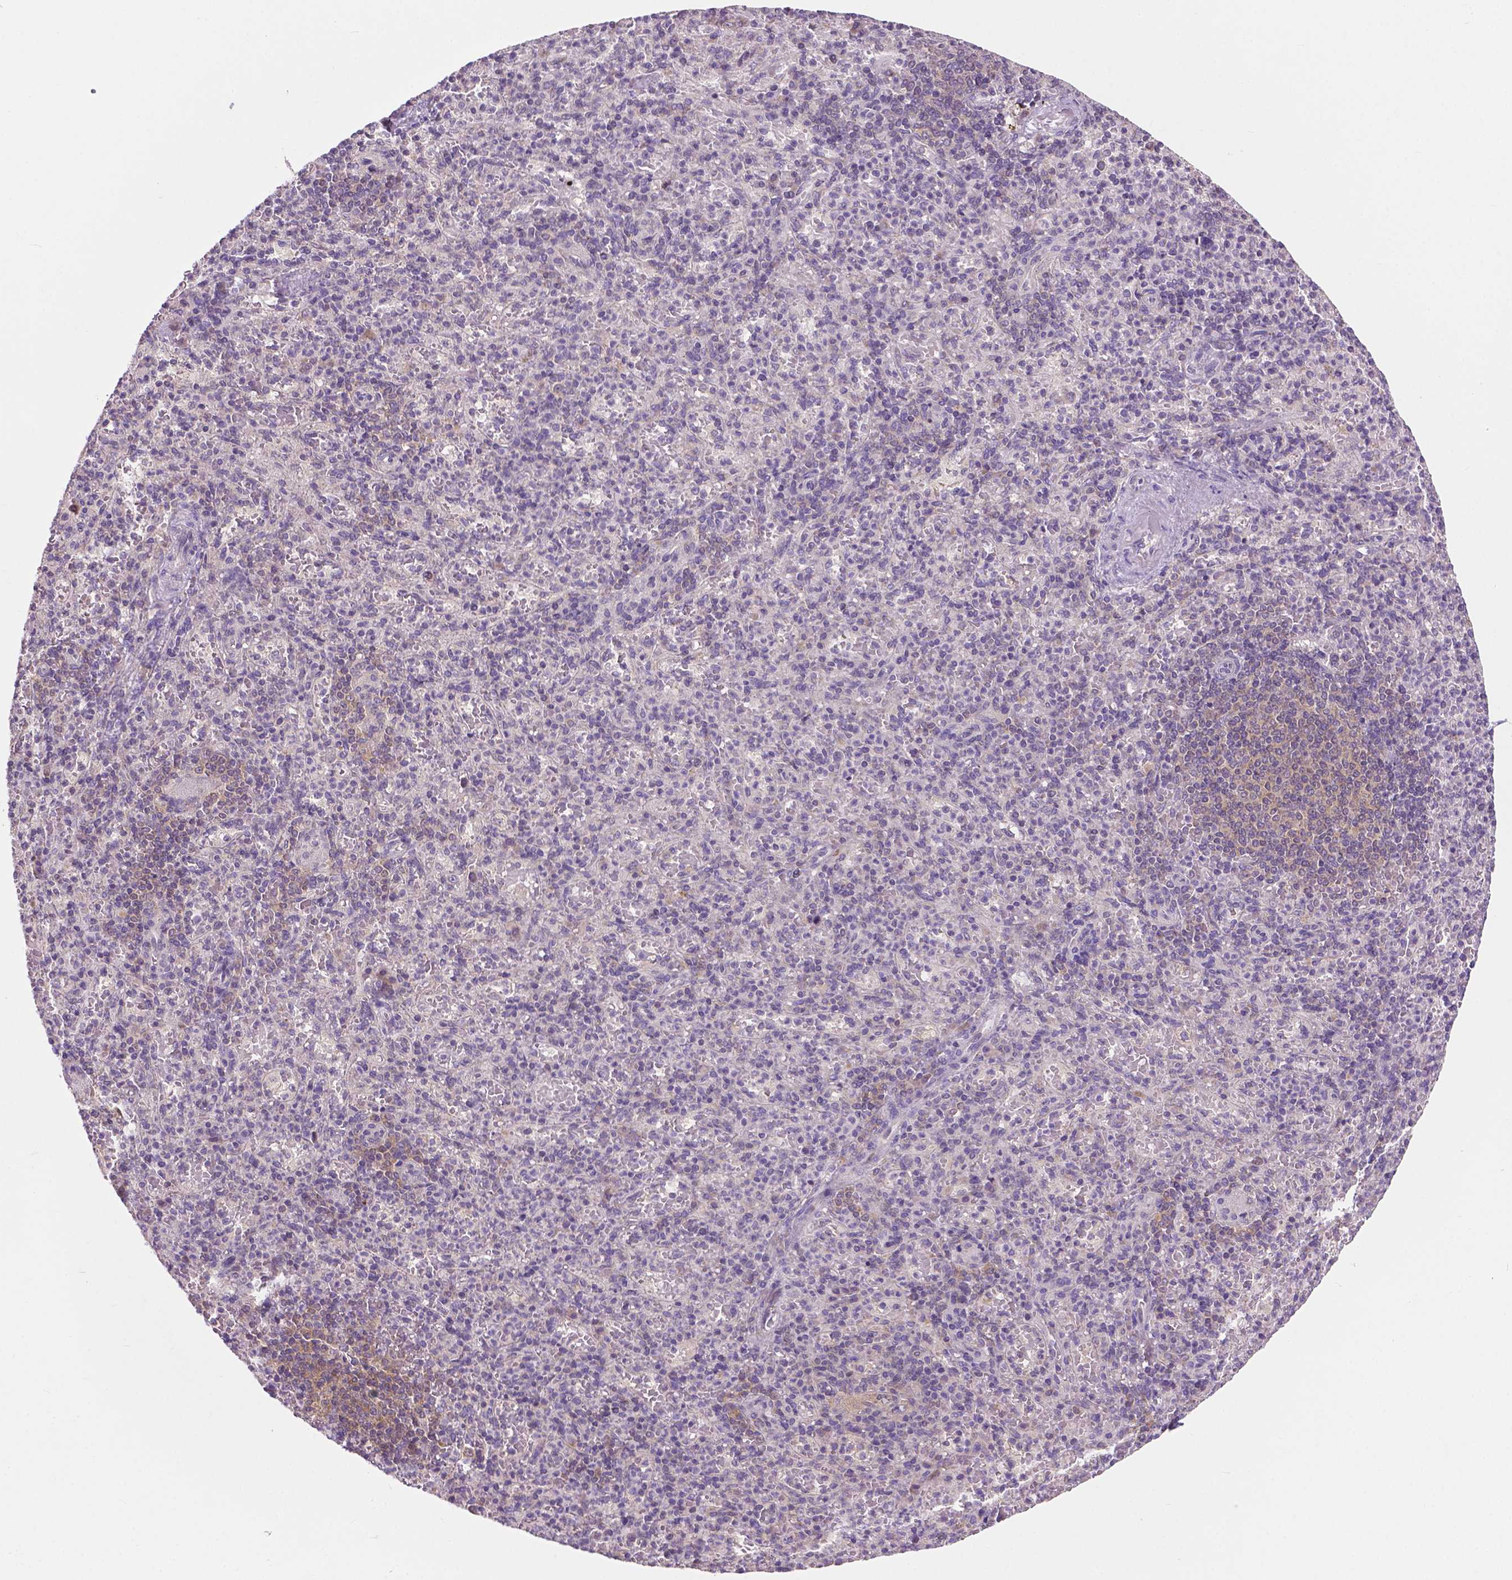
{"staining": {"intensity": "negative", "quantity": "none", "location": "none"}, "tissue": "spleen", "cell_type": "Cells in red pulp", "image_type": "normal", "snomed": [{"axis": "morphology", "description": "Normal tissue, NOS"}, {"axis": "topography", "description": "Spleen"}], "caption": "Immunohistochemistry photomicrograph of unremarkable spleen stained for a protein (brown), which shows no positivity in cells in red pulp.", "gene": "MZT1", "patient": {"sex": "female", "age": 74}}